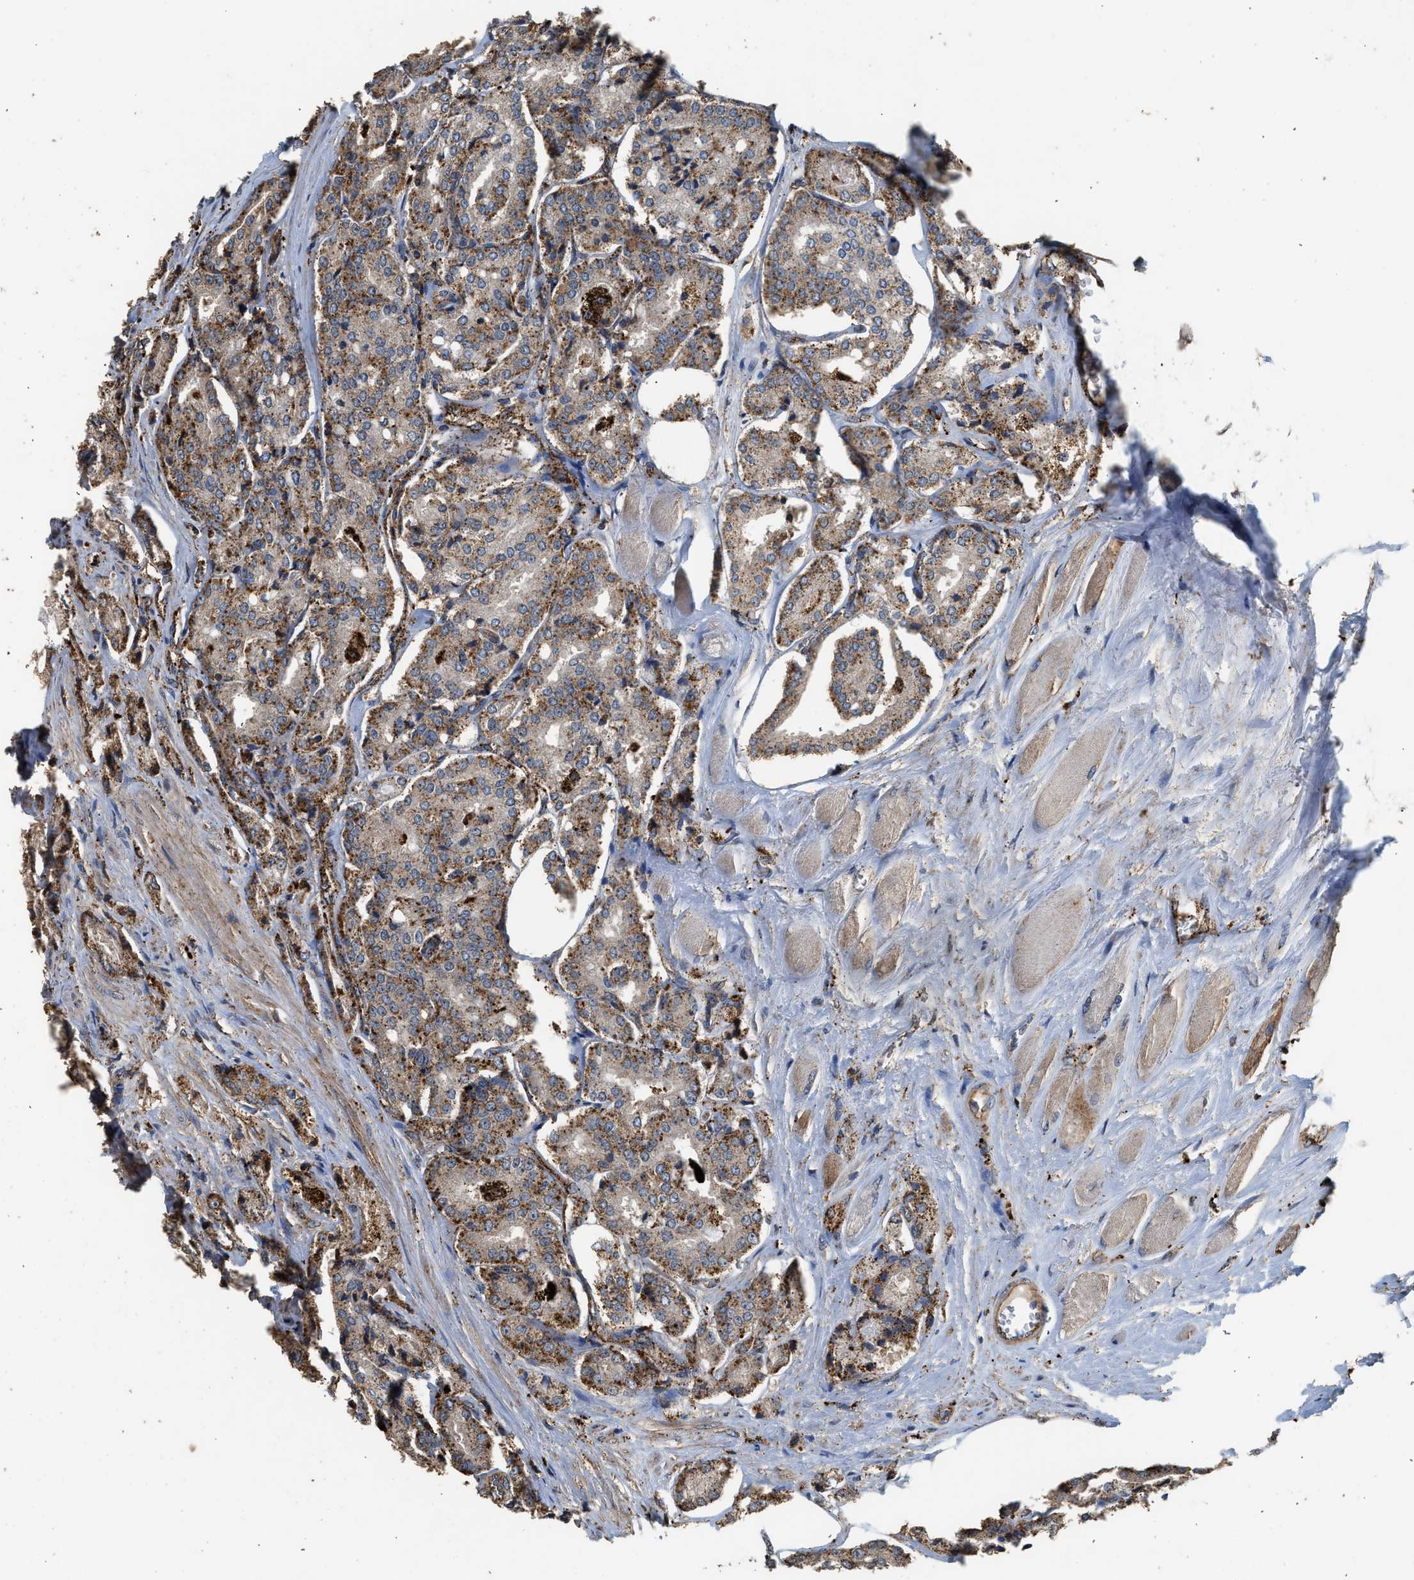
{"staining": {"intensity": "weak", "quantity": ">75%", "location": "cytoplasmic/membranous"}, "tissue": "prostate cancer", "cell_type": "Tumor cells", "image_type": "cancer", "snomed": [{"axis": "morphology", "description": "Adenocarcinoma, High grade"}, {"axis": "topography", "description": "Prostate"}], "caption": "High-power microscopy captured an IHC photomicrograph of prostate cancer, revealing weak cytoplasmic/membranous positivity in approximately >75% of tumor cells.", "gene": "CTSV", "patient": {"sex": "male", "age": 65}}